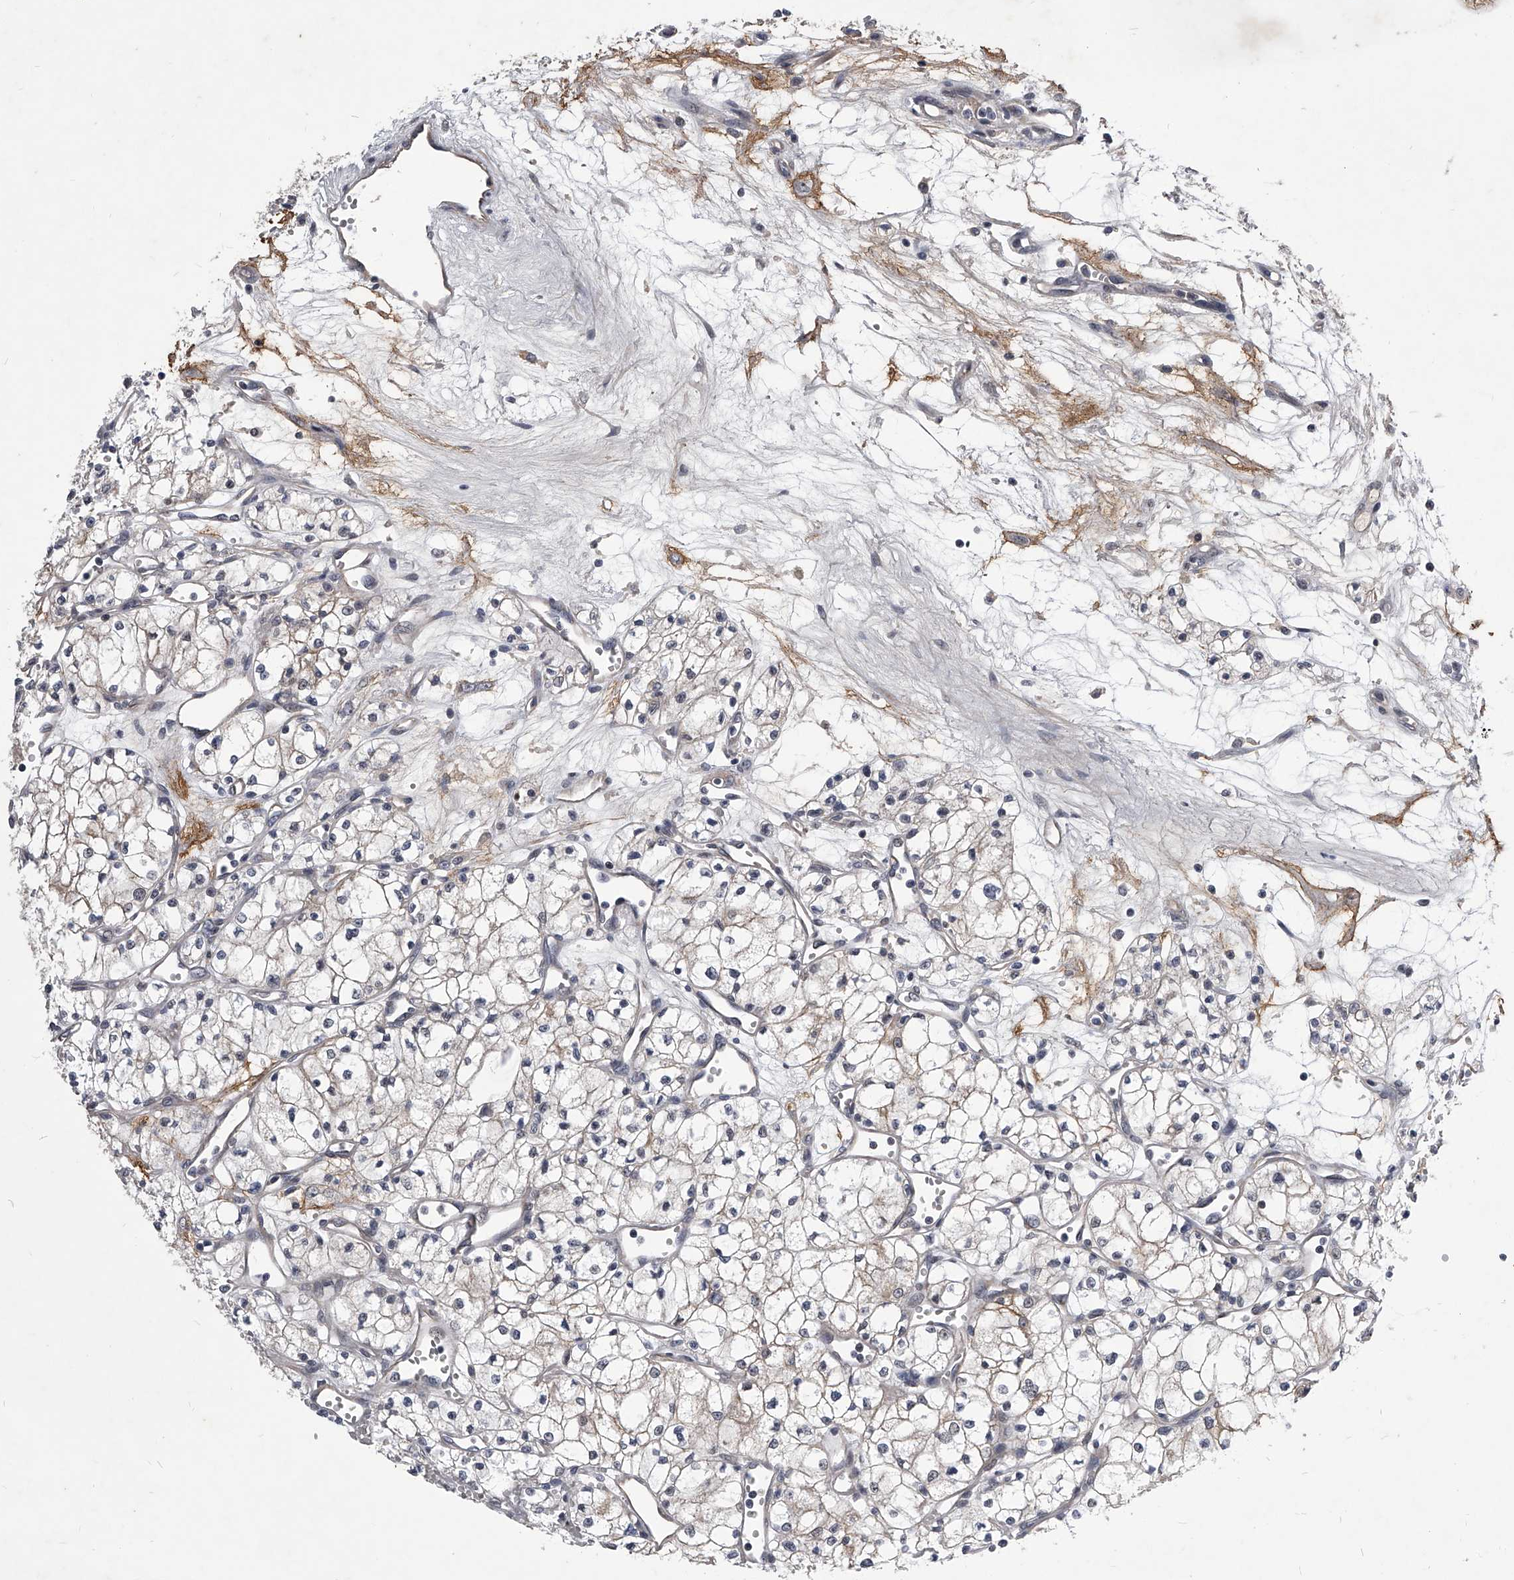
{"staining": {"intensity": "negative", "quantity": "none", "location": "none"}, "tissue": "renal cancer", "cell_type": "Tumor cells", "image_type": "cancer", "snomed": [{"axis": "morphology", "description": "Adenocarcinoma, NOS"}, {"axis": "topography", "description": "Kidney"}], "caption": "IHC micrograph of neoplastic tissue: renal cancer (adenocarcinoma) stained with DAB (3,3'-diaminobenzidine) reveals no significant protein staining in tumor cells.", "gene": "ZNF76", "patient": {"sex": "male", "age": 59}}